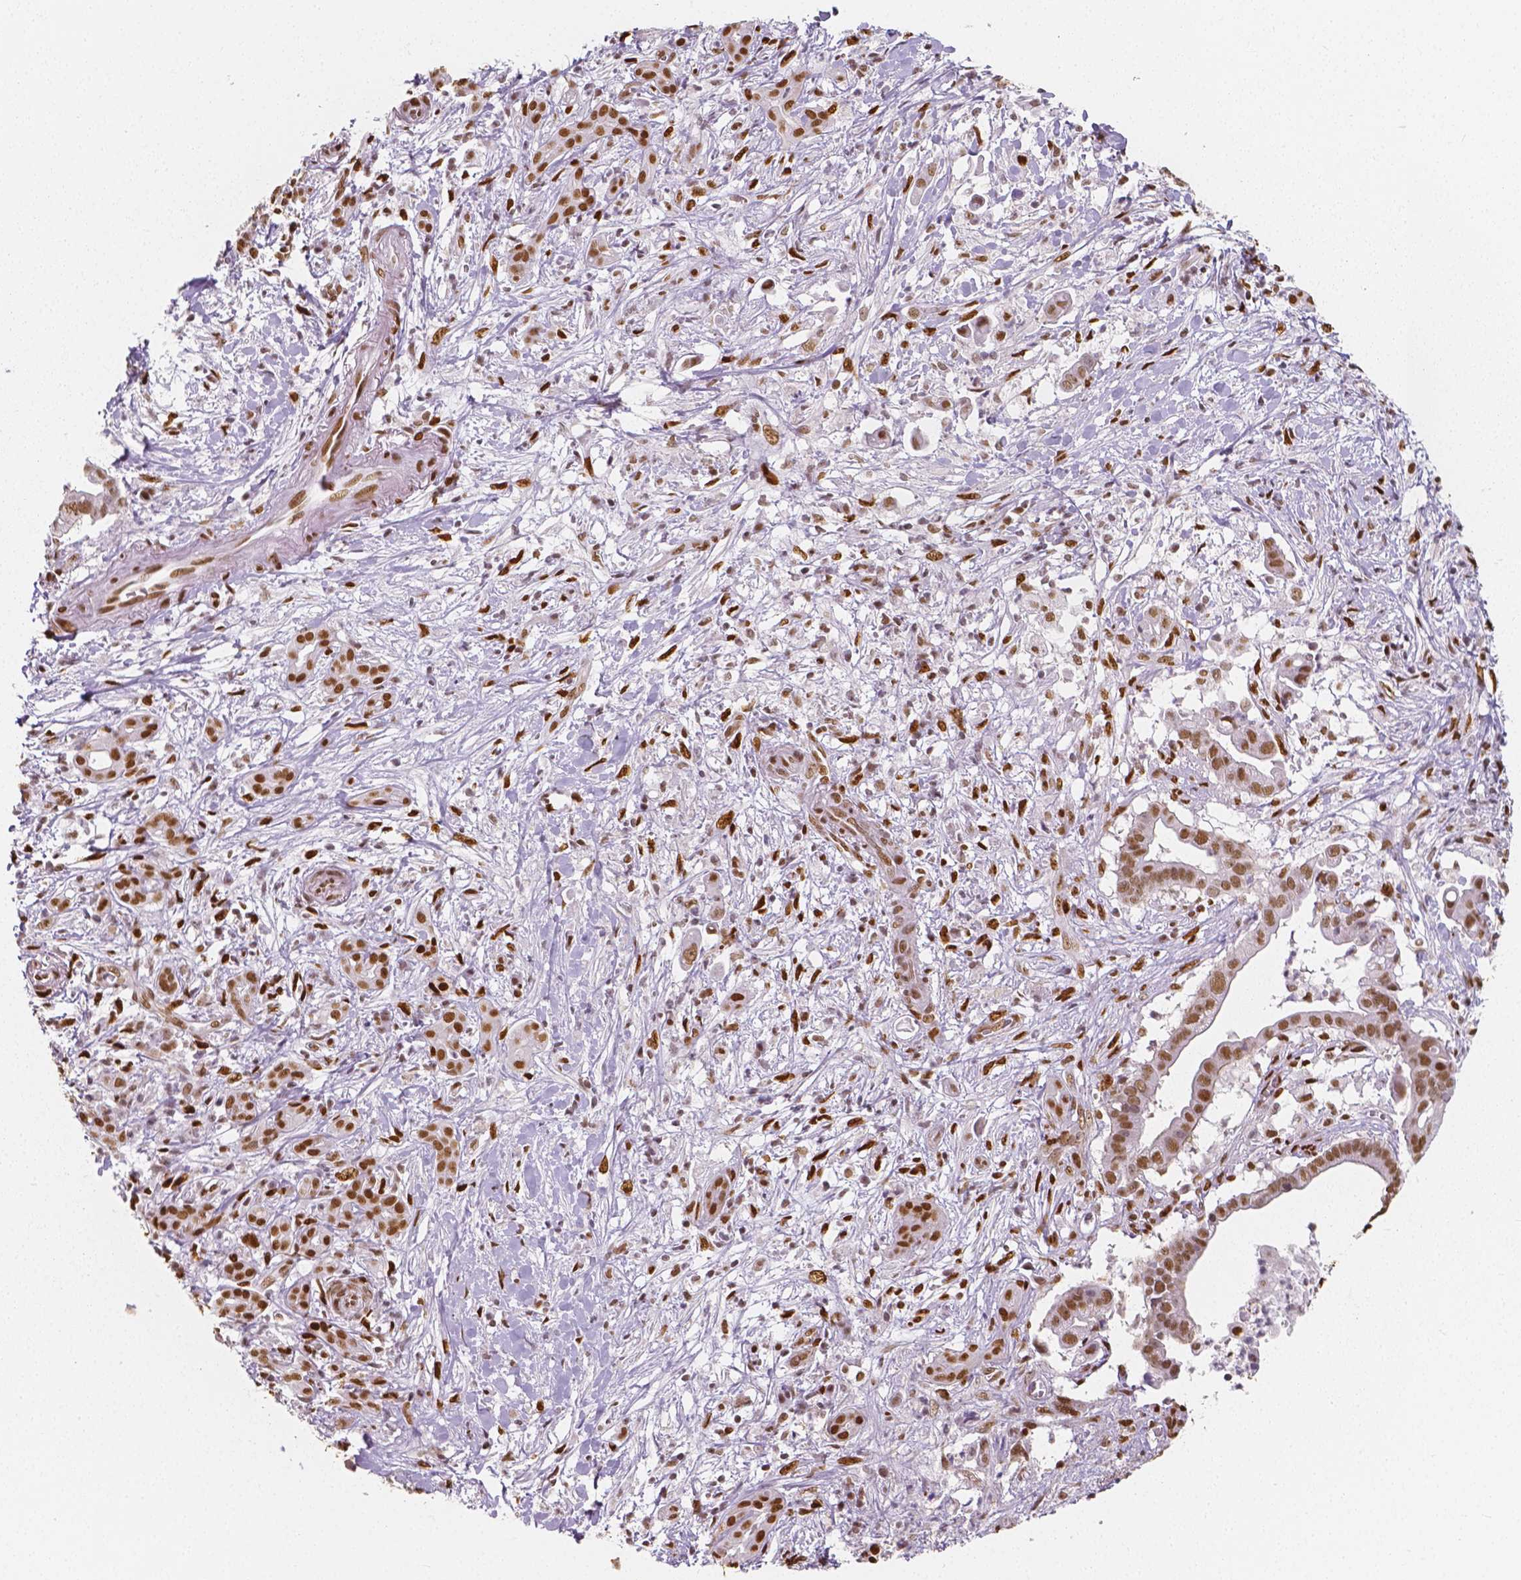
{"staining": {"intensity": "moderate", "quantity": ">75%", "location": "nuclear"}, "tissue": "pancreatic cancer", "cell_type": "Tumor cells", "image_type": "cancer", "snomed": [{"axis": "morphology", "description": "Adenocarcinoma, NOS"}, {"axis": "topography", "description": "Pancreas"}], "caption": "IHC histopathology image of neoplastic tissue: adenocarcinoma (pancreatic) stained using immunohistochemistry (IHC) shows medium levels of moderate protein expression localized specifically in the nuclear of tumor cells, appearing as a nuclear brown color.", "gene": "NUCKS1", "patient": {"sex": "male", "age": 61}}